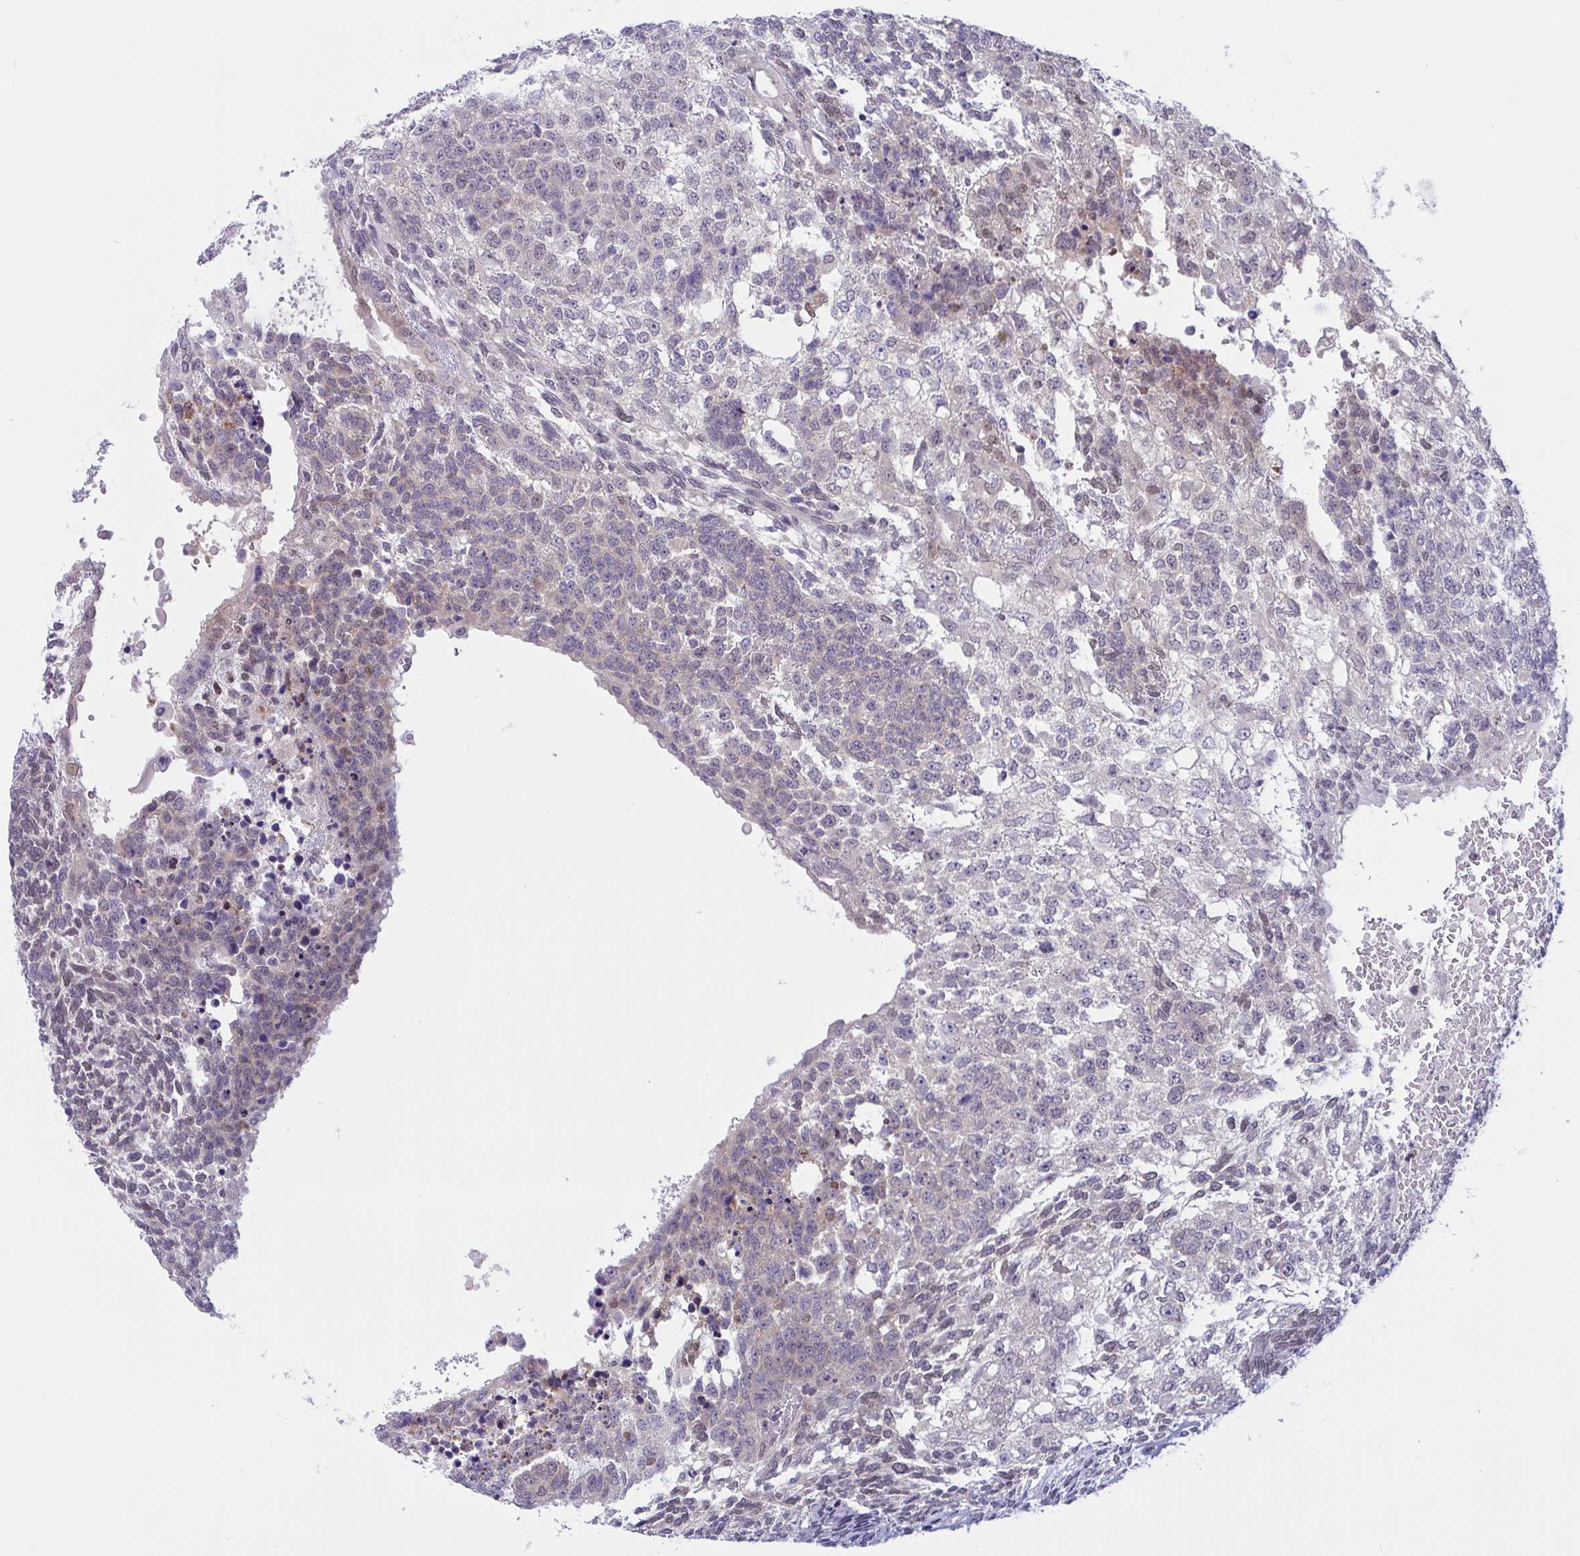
{"staining": {"intensity": "weak", "quantity": "25%-75%", "location": "cytoplasmic/membranous"}, "tissue": "testis cancer", "cell_type": "Tumor cells", "image_type": "cancer", "snomed": [{"axis": "morphology", "description": "Carcinoma, Embryonal, NOS"}, {"axis": "topography", "description": "Testis"}], "caption": "Brown immunohistochemical staining in human testis cancer (embryonal carcinoma) demonstrates weak cytoplasmic/membranous staining in about 25%-75% of tumor cells.", "gene": "TSN", "patient": {"sex": "male", "age": 23}}